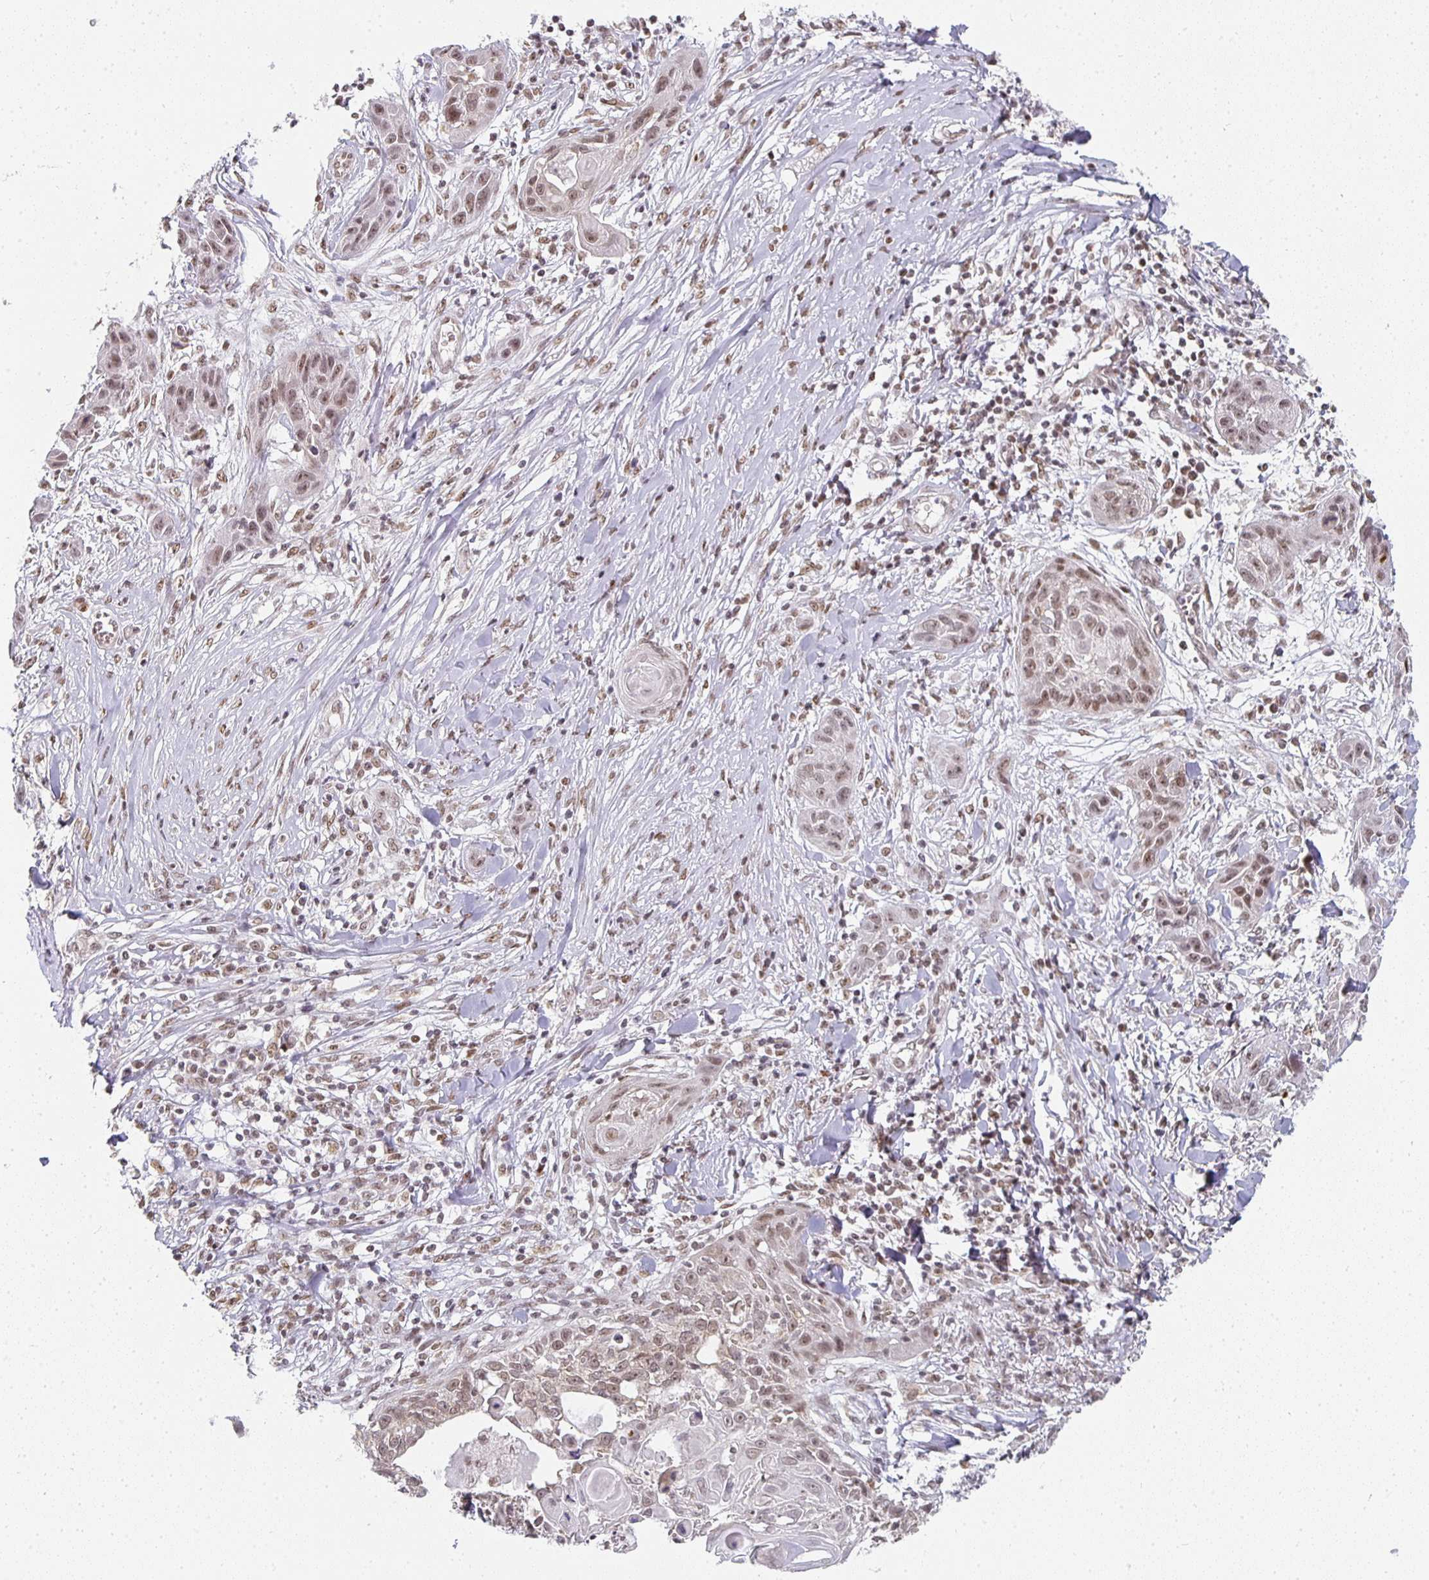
{"staining": {"intensity": "moderate", "quantity": "25%-75%", "location": "nuclear"}, "tissue": "skin cancer", "cell_type": "Tumor cells", "image_type": "cancer", "snomed": [{"axis": "morphology", "description": "Squamous cell carcinoma, NOS"}, {"axis": "topography", "description": "Skin"}, {"axis": "topography", "description": "Vulva"}], "caption": "Immunohistochemical staining of human skin squamous cell carcinoma shows medium levels of moderate nuclear protein expression in about 25%-75% of tumor cells.", "gene": "SMARCA2", "patient": {"sex": "female", "age": 83}}